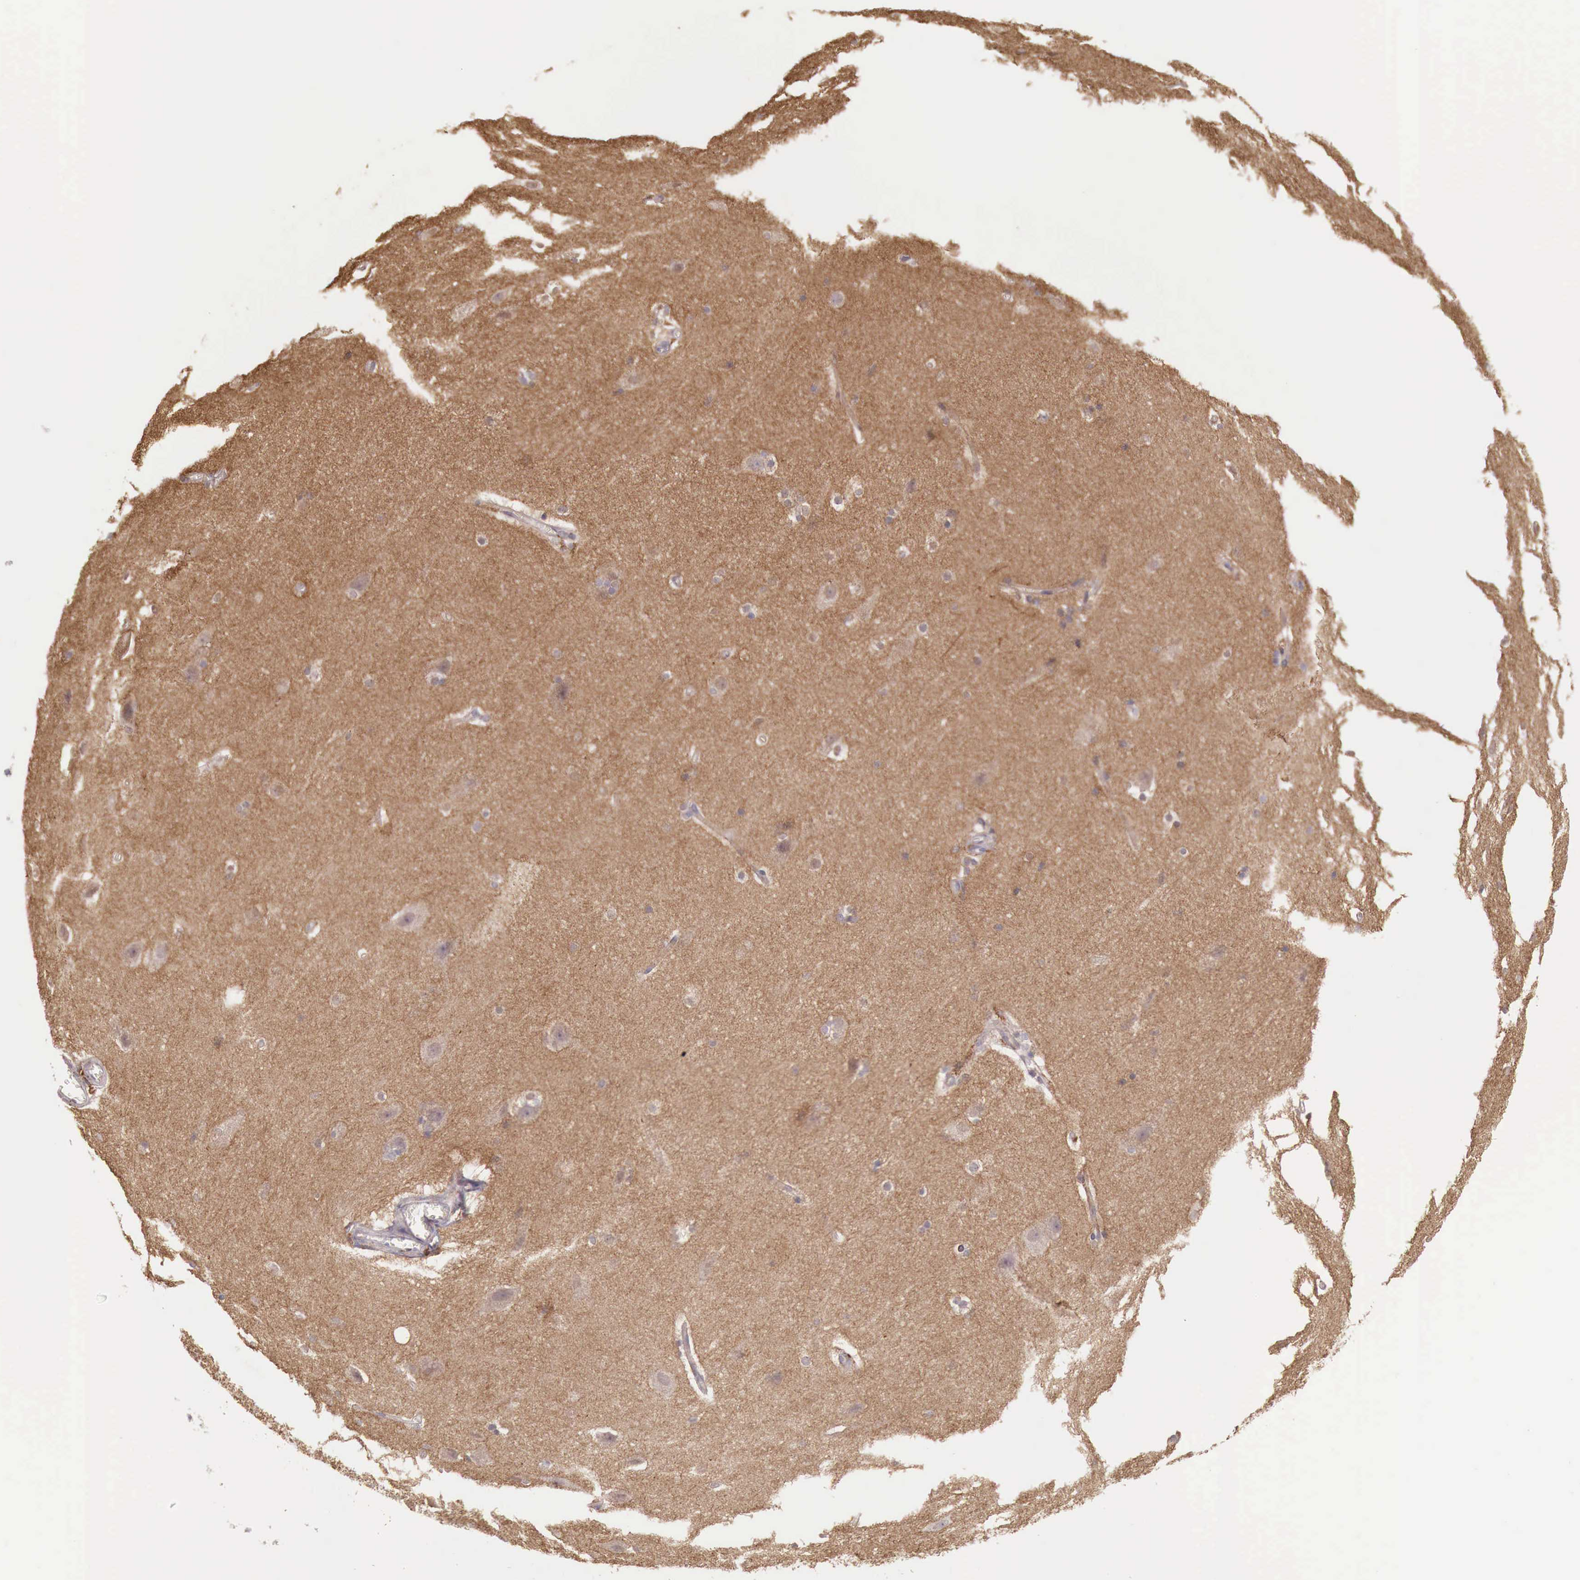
{"staining": {"intensity": "negative", "quantity": "none", "location": "none"}, "tissue": "cerebral cortex", "cell_type": "Endothelial cells", "image_type": "normal", "snomed": [{"axis": "morphology", "description": "Normal tissue, NOS"}, {"axis": "topography", "description": "Cerebral cortex"}, {"axis": "topography", "description": "Hippocampus"}], "caption": "Immunohistochemistry (IHC) photomicrograph of unremarkable cerebral cortex: human cerebral cortex stained with DAB (3,3'-diaminobenzidine) exhibits no significant protein expression in endothelial cells. The staining is performed using DAB brown chromogen with nuclei counter-stained in using hematoxylin.", "gene": "CHRDL1", "patient": {"sex": "female", "age": 19}}